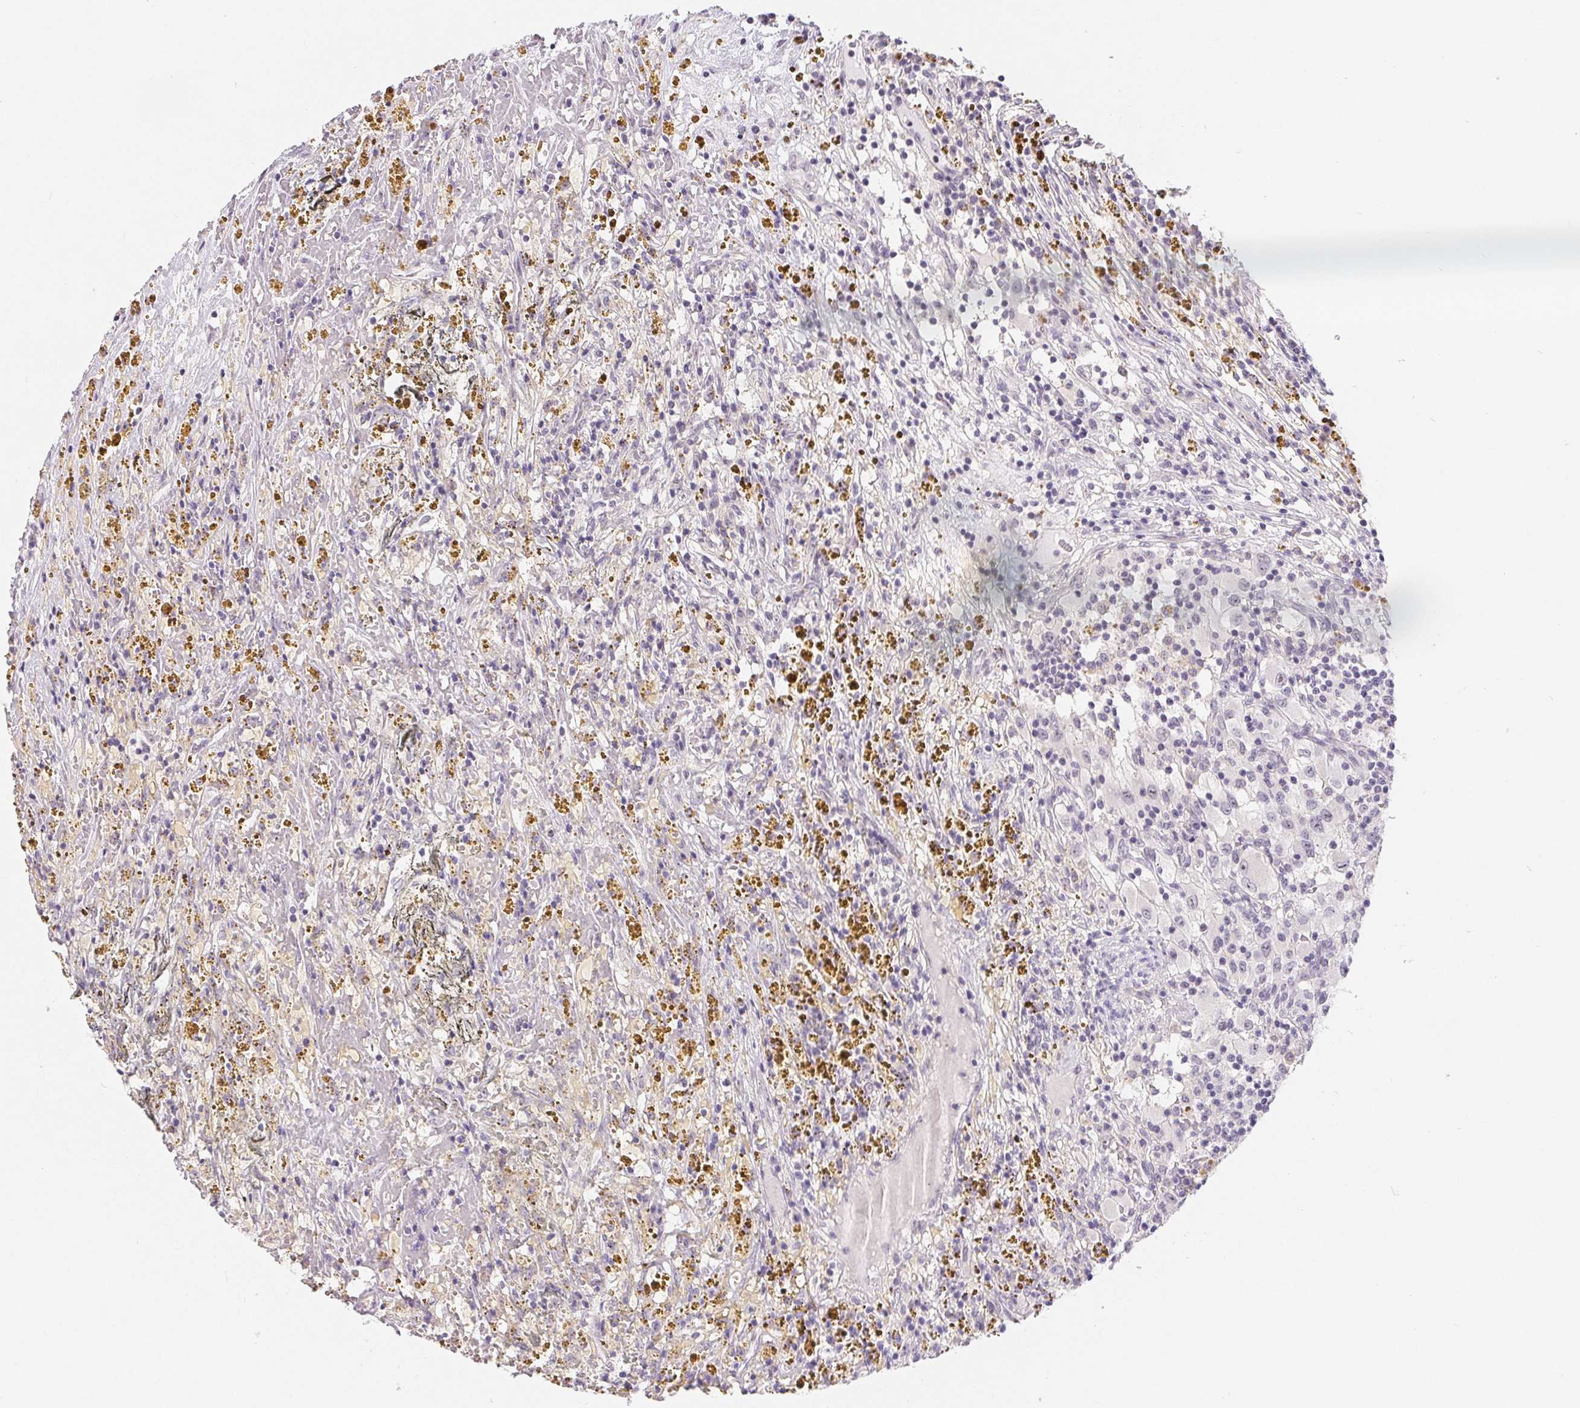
{"staining": {"intensity": "negative", "quantity": "none", "location": "none"}, "tissue": "renal cancer", "cell_type": "Tumor cells", "image_type": "cancer", "snomed": [{"axis": "morphology", "description": "Adenocarcinoma, NOS"}, {"axis": "topography", "description": "Kidney"}], "caption": "The photomicrograph displays no staining of tumor cells in renal adenocarcinoma.", "gene": "LCA5L", "patient": {"sex": "female", "age": 67}}